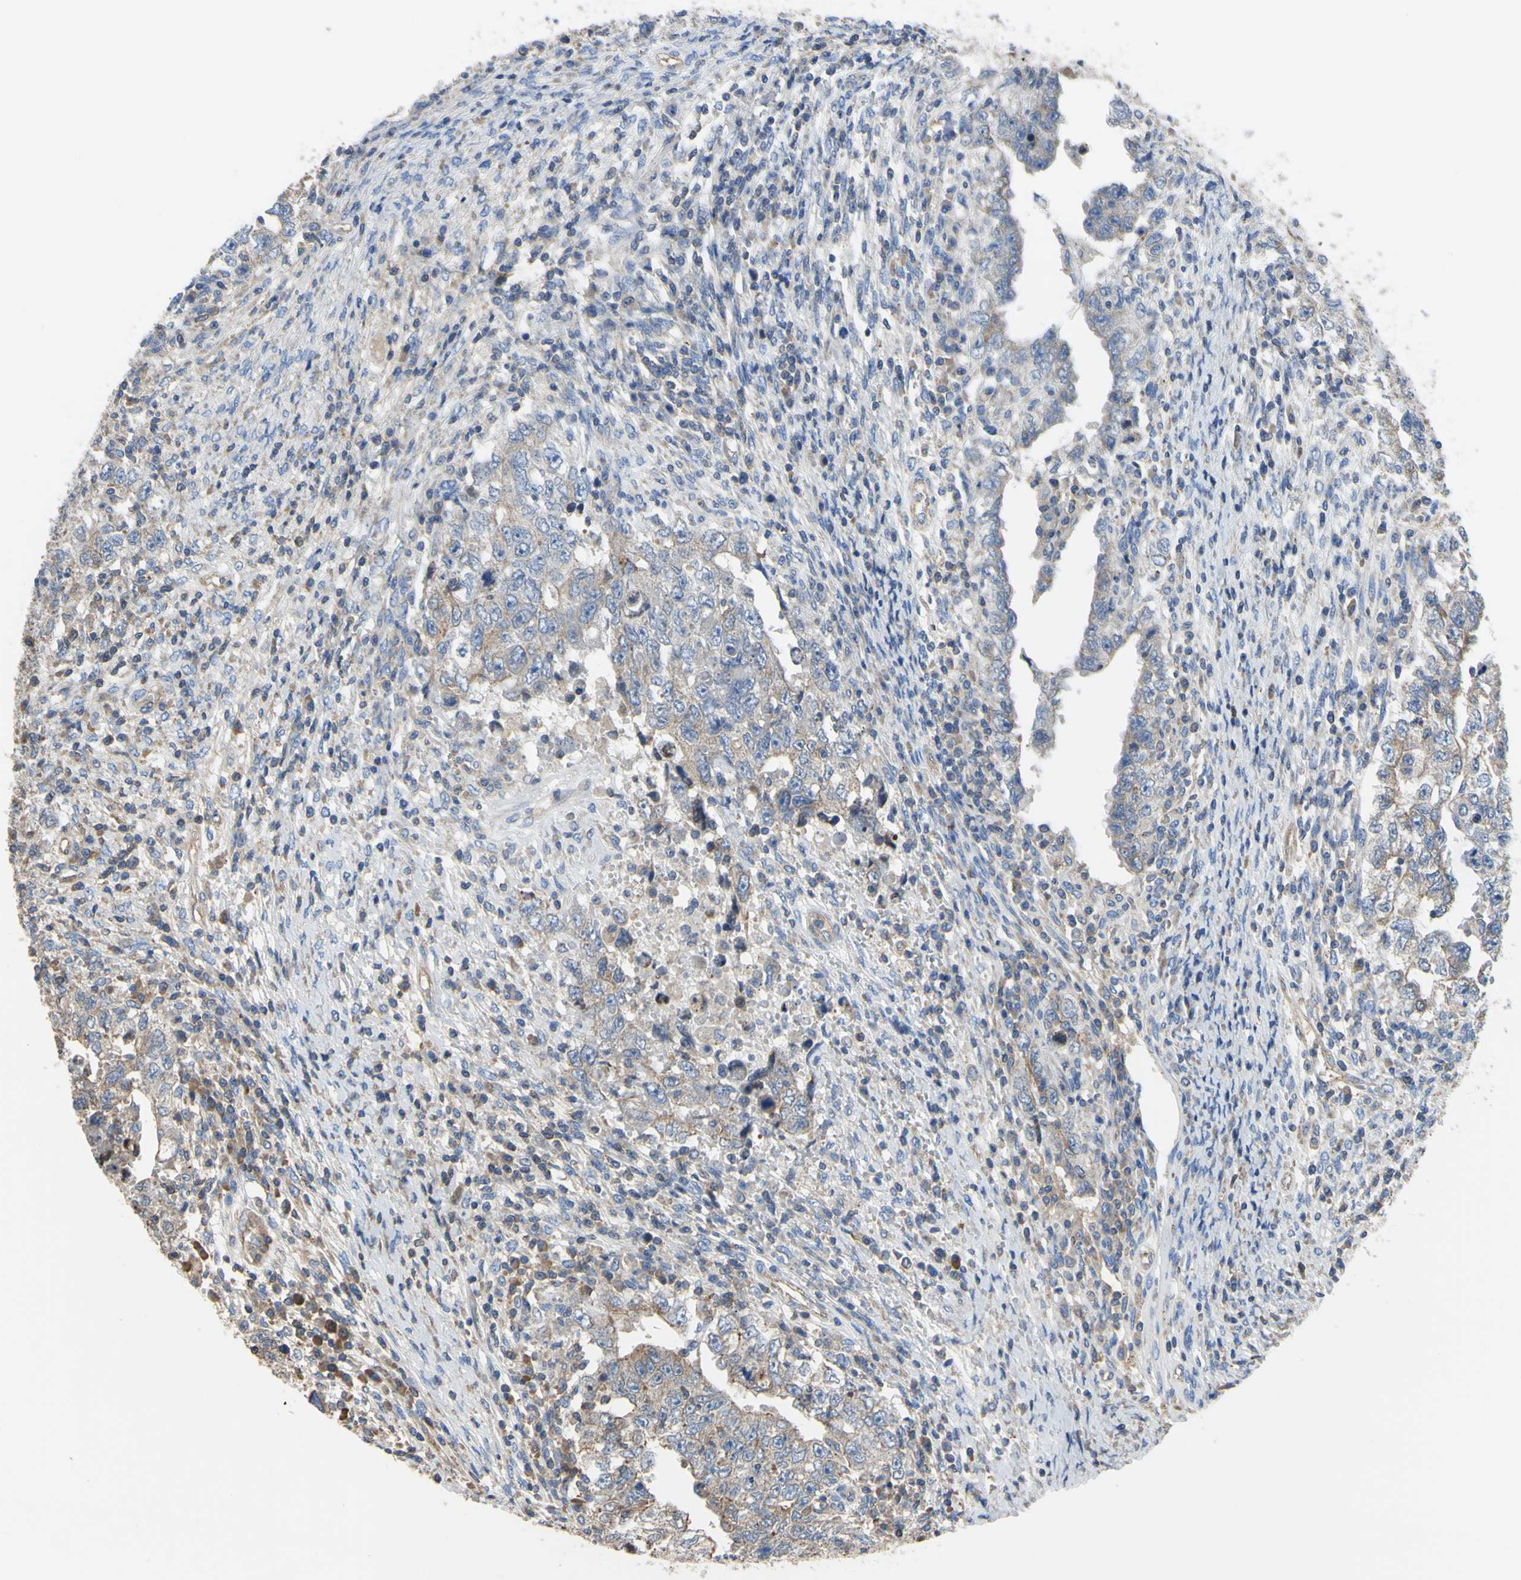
{"staining": {"intensity": "weak", "quantity": "25%-75%", "location": "cytoplasmic/membranous"}, "tissue": "testis cancer", "cell_type": "Tumor cells", "image_type": "cancer", "snomed": [{"axis": "morphology", "description": "Carcinoma, Embryonal, NOS"}, {"axis": "topography", "description": "Testis"}], "caption": "Immunohistochemistry (IHC) image of human embryonal carcinoma (testis) stained for a protein (brown), which displays low levels of weak cytoplasmic/membranous expression in about 25%-75% of tumor cells.", "gene": "BECN1", "patient": {"sex": "male", "age": 26}}